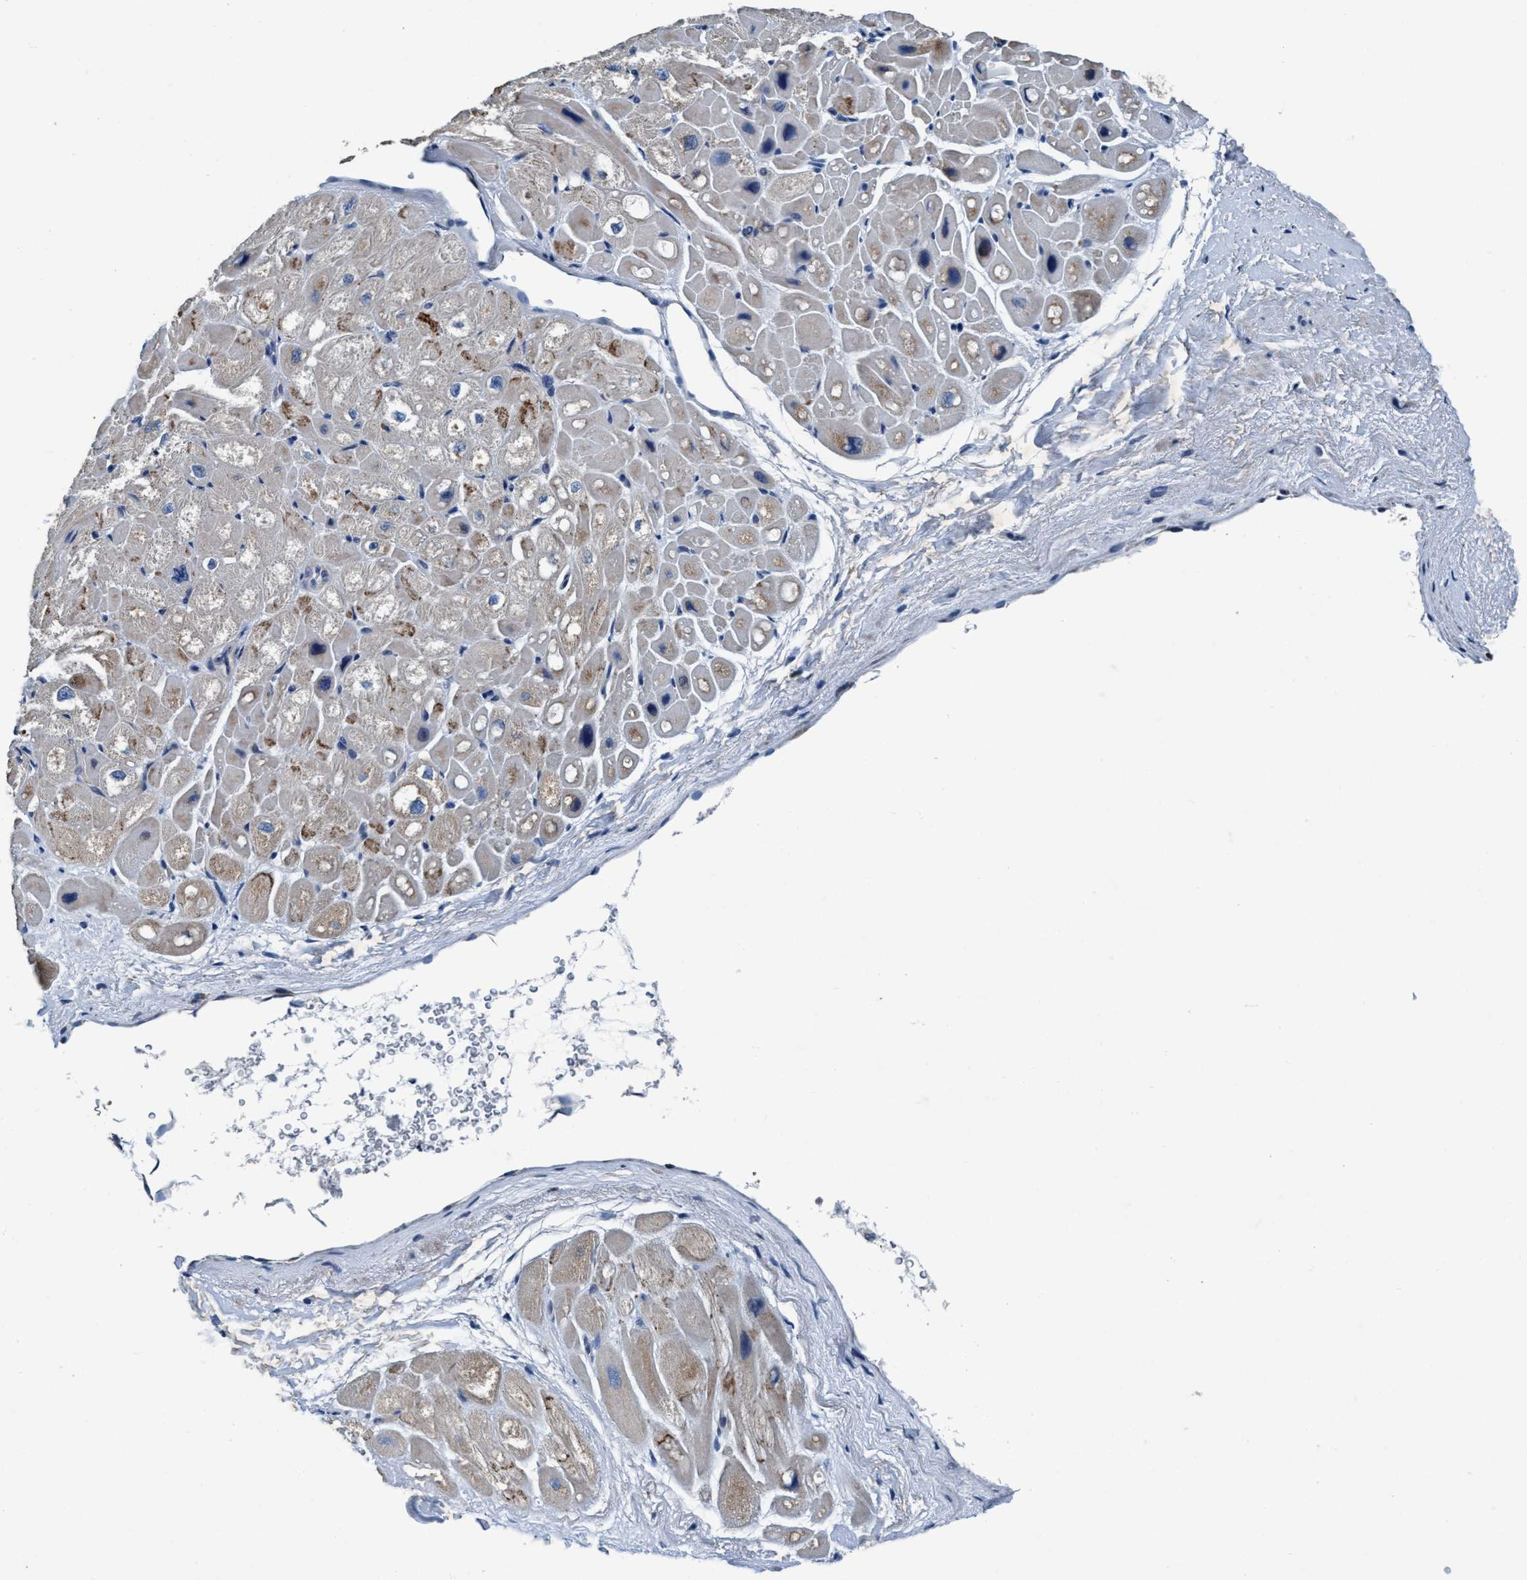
{"staining": {"intensity": "moderate", "quantity": ">75%", "location": "cytoplasmic/membranous"}, "tissue": "heart muscle", "cell_type": "Cardiomyocytes", "image_type": "normal", "snomed": [{"axis": "morphology", "description": "Normal tissue, NOS"}, {"axis": "topography", "description": "Heart"}], "caption": "IHC (DAB (3,3'-diaminobenzidine)) staining of normal heart muscle shows moderate cytoplasmic/membranous protein staining in about >75% of cardiomyocytes.", "gene": "ANKFN1", "patient": {"sex": "male", "age": 49}}